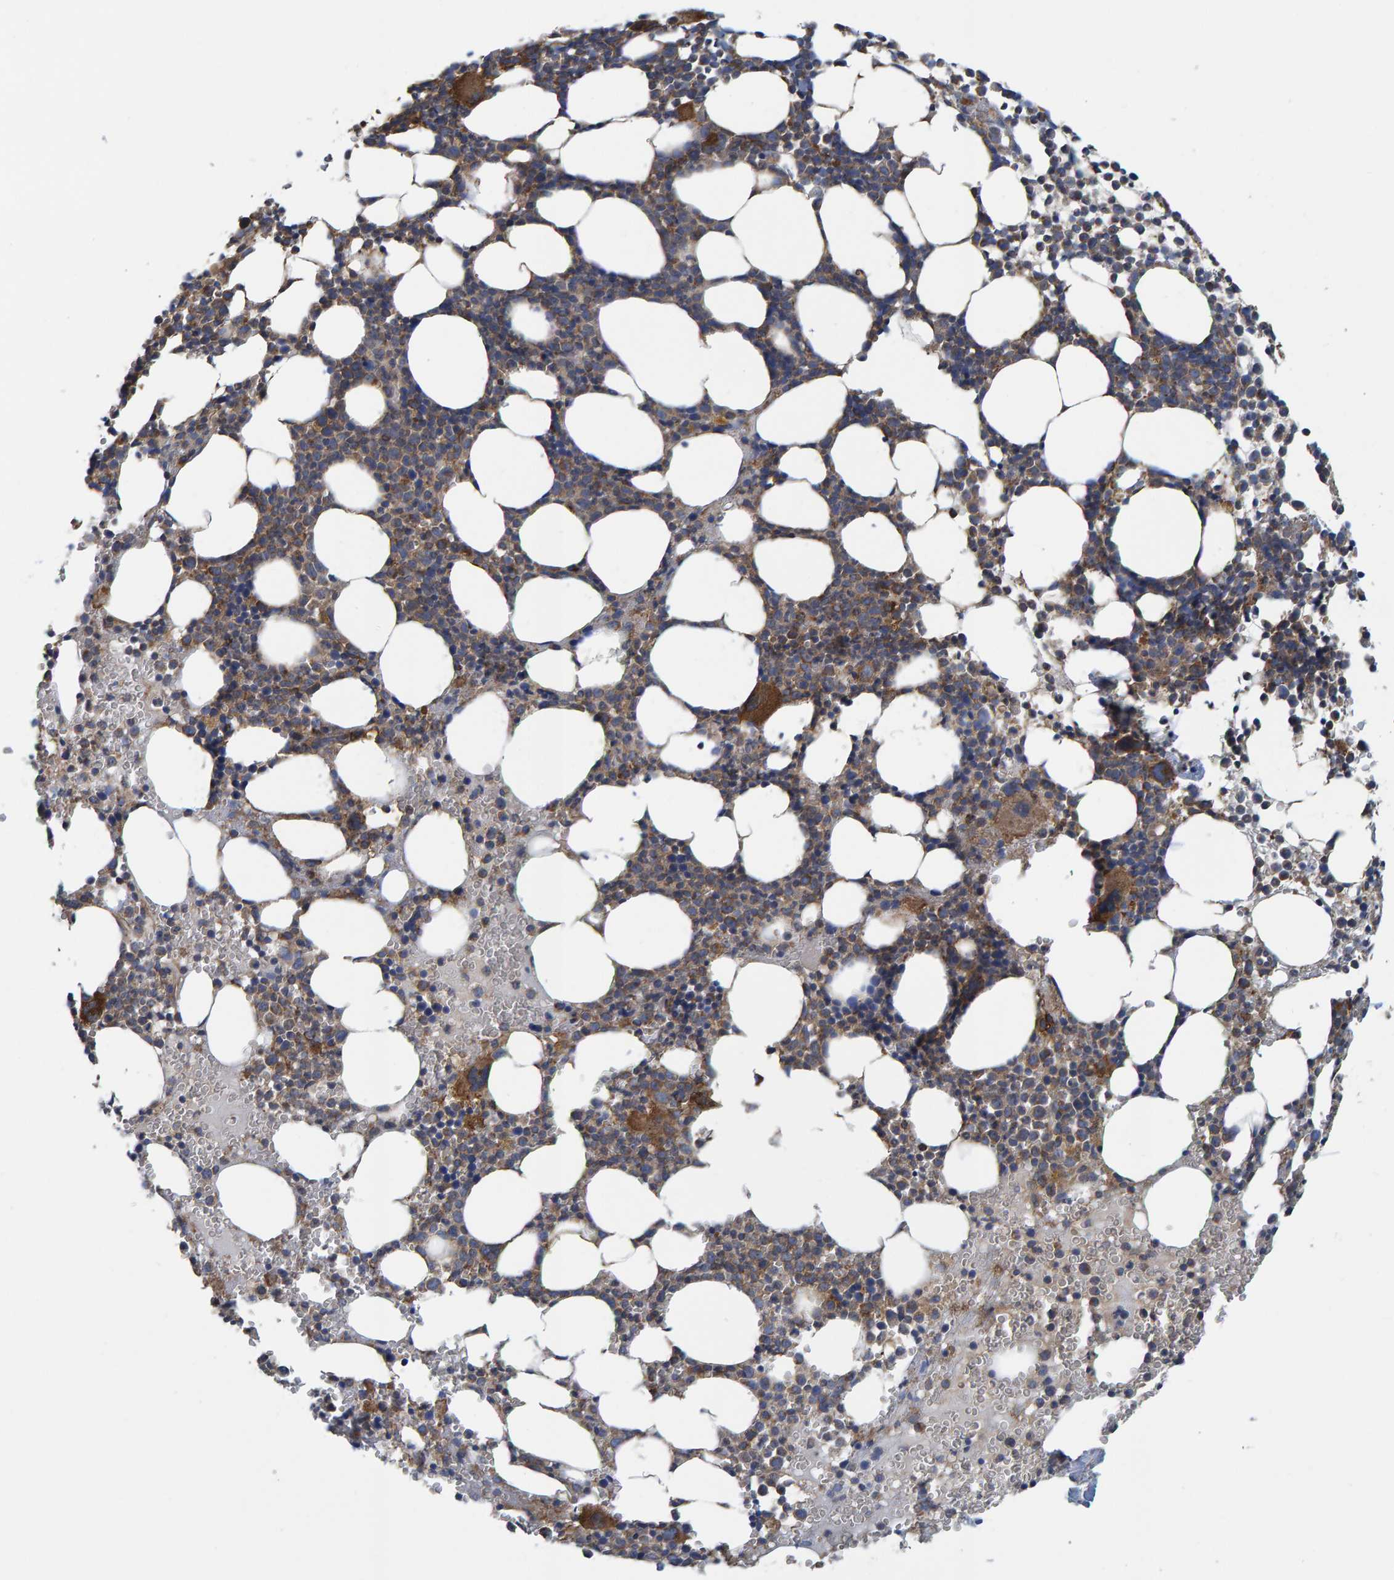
{"staining": {"intensity": "moderate", "quantity": ">75%", "location": "cytoplasmic/membranous"}, "tissue": "bone marrow", "cell_type": "Hematopoietic cells", "image_type": "normal", "snomed": [{"axis": "morphology", "description": "Normal tissue, NOS"}, {"axis": "morphology", "description": "Inflammation, NOS"}, {"axis": "topography", "description": "Bone marrow"}], "caption": "This micrograph demonstrates immunohistochemistry staining of benign bone marrow, with medium moderate cytoplasmic/membranous staining in about >75% of hematopoietic cells.", "gene": "LRSAM1", "patient": {"sex": "female", "age": 67}}